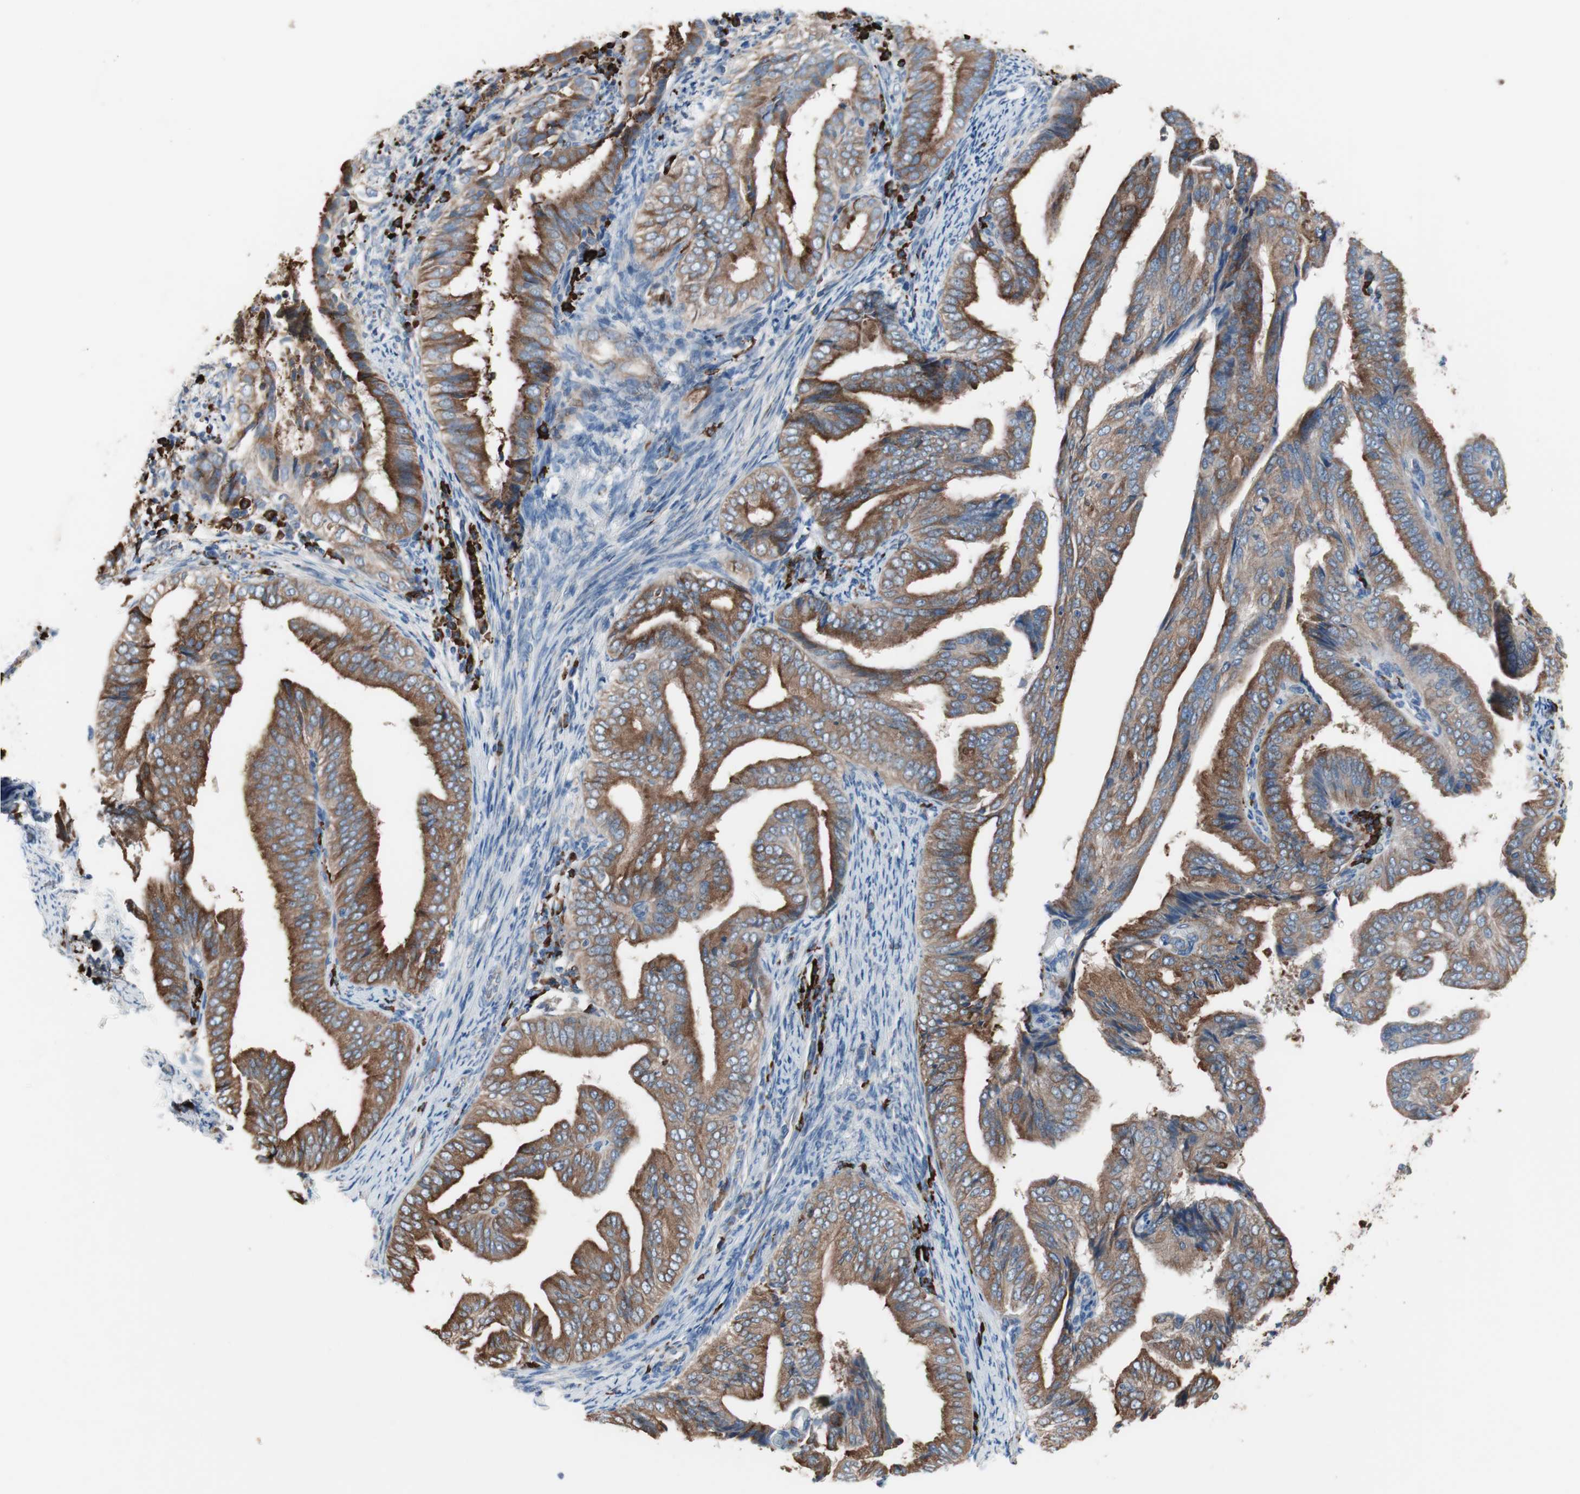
{"staining": {"intensity": "moderate", "quantity": ">75%", "location": "cytoplasmic/membranous"}, "tissue": "endometrial cancer", "cell_type": "Tumor cells", "image_type": "cancer", "snomed": [{"axis": "morphology", "description": "Adenocarcinoma, NOS"}, {"axis": "topography", "description": "Endometrium"}], "caption": "Tumor cells demonstrate medium levels of moderate cytoplasmic/membranous positivity in approximately >75% of cells in endometrial cancer (adenocarcinoma).", "gene": "SLC27A4", "patient": {"sex": "female", "age": 58}}